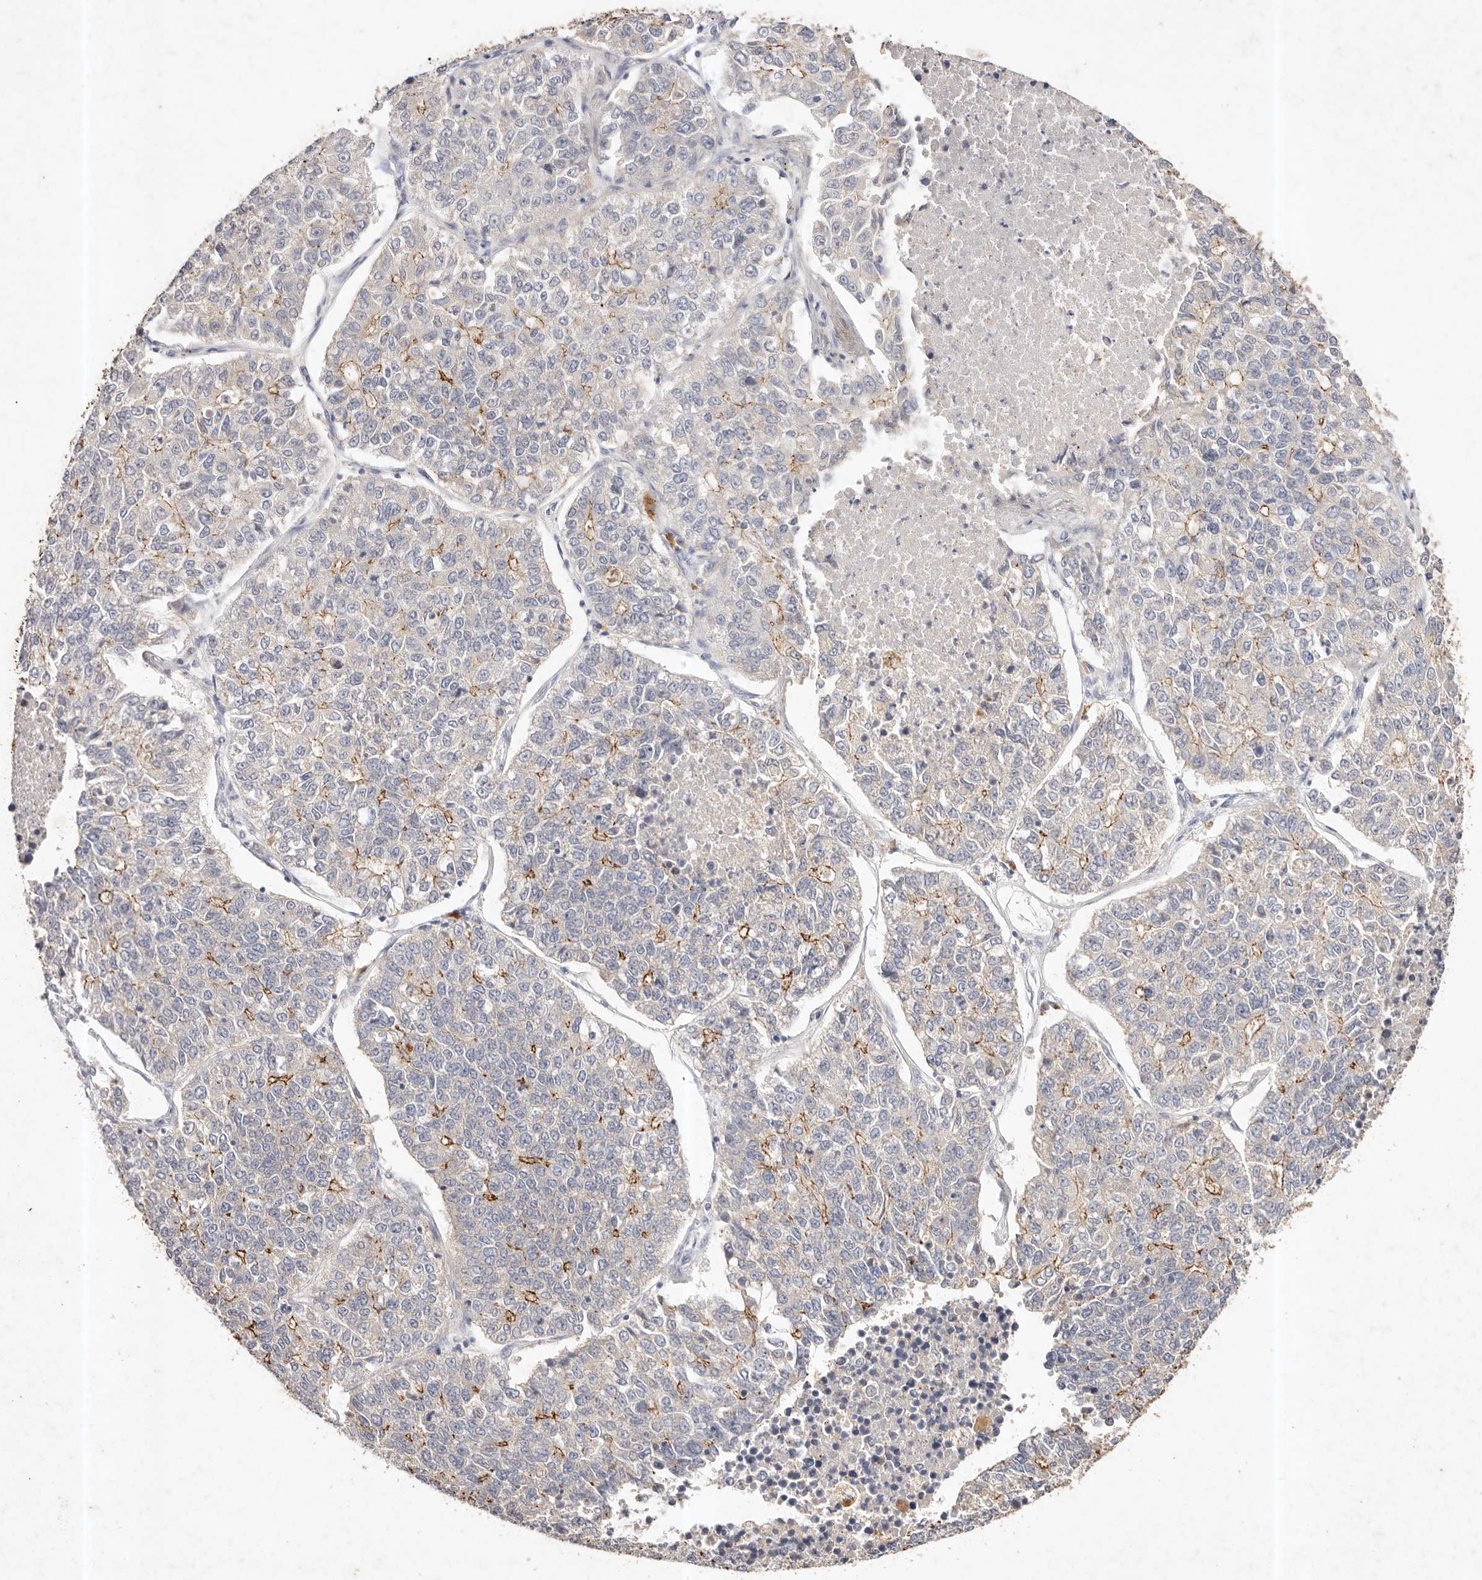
{"staining": {"intensity": "moderate", "quantity": "<25%", "location": "cytoplasmic/membranous"}, "tissue": "lung cancer", "cell_type": "Tumor cells", "image_type": "cancer", "snomed": [{"axis": "morphology", "description": "Adenocarcinoma, NOS"}, {"axis": "topography", "description": "Lung"}], "caption": "DAB (3,3'-diaminobenzidine) immunohistochemical staining of human lung cancer displays moderate cytoplasmic/membranous protein expression in approximately <25% of tumor cells.", "gene": "CXADR", "patient": {"sex": "male", "age": 49}}